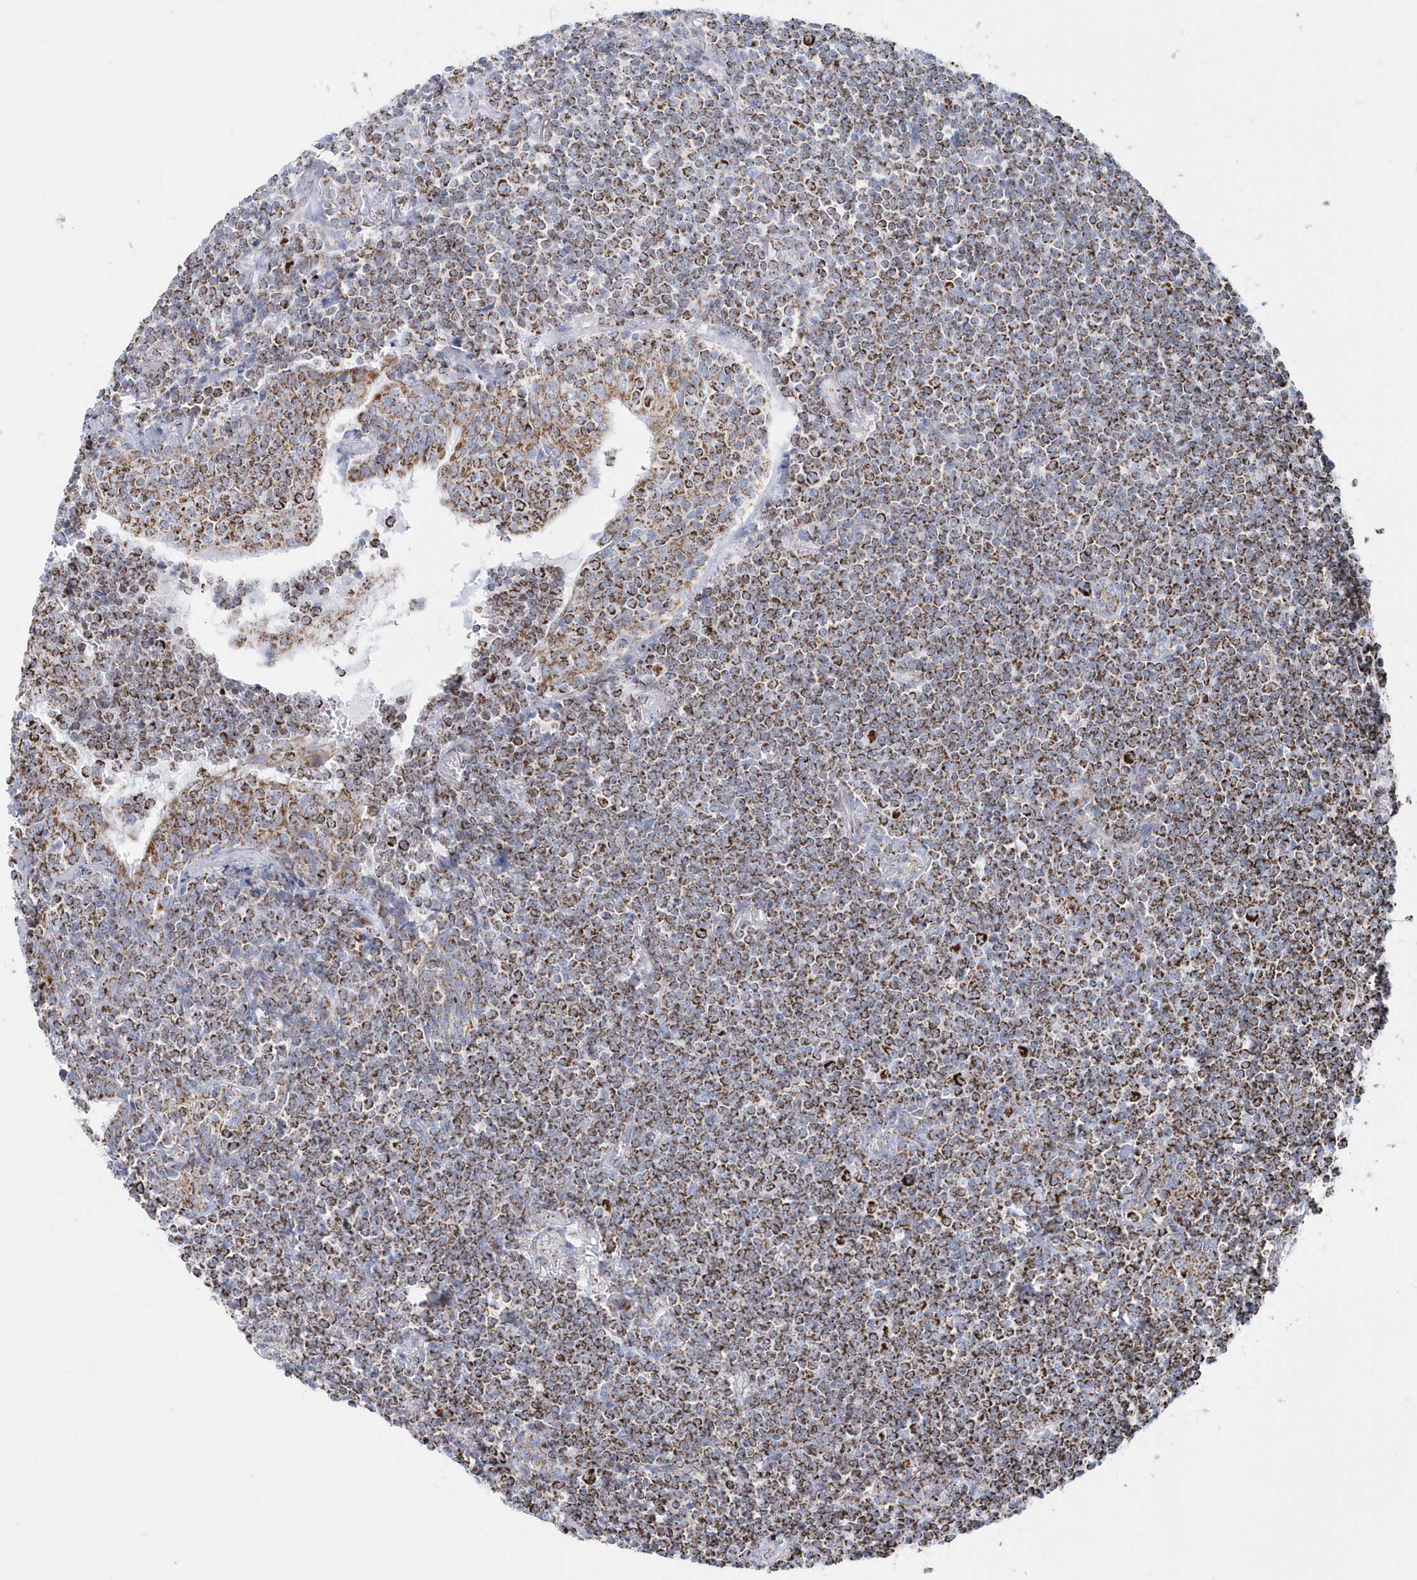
{"staining": {"intensity": "moderate", "quantity": ">75%", "location": "cytoplasmic/membranous"}, "tissue": "lymphoma", "cell_type": "Tumor cells", "image_type": "cancer", "snomed": [{"axis": "morphology", "description": "Malignant lymphoma, non-Hodgkin's type, Low grade"}, {"axis": "topography", "description": "Lung"}], "caption": "Lymphoma stained with a brown dye reveals moderate cytoplasmic/membranous positive positivity in approximately >75% of tumor cells.", "gene": "TMCO6", "patient": {"sex": "female", "age": 71}}